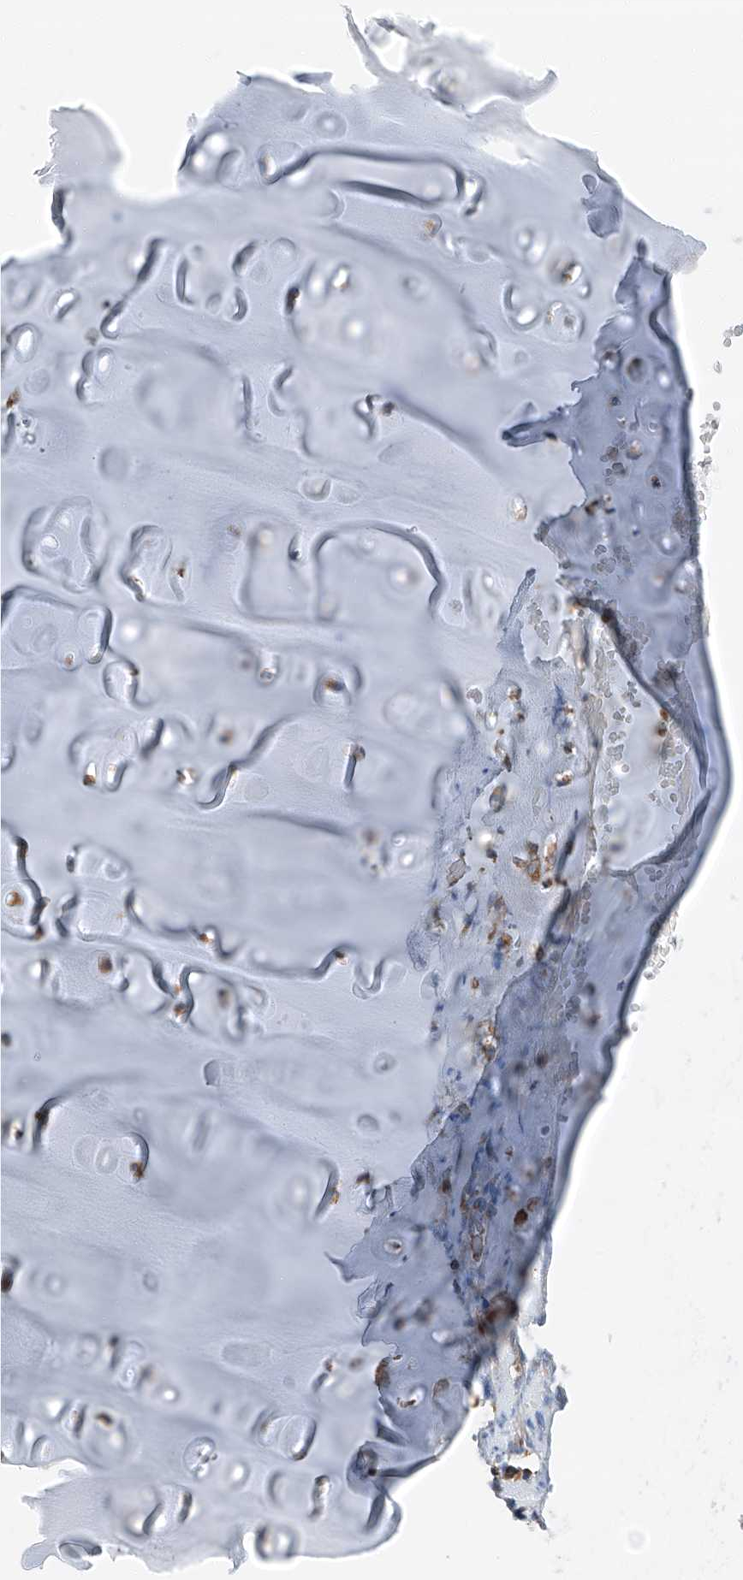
{"staining": {"intensity": "moderate", "quantity": ">75%", "location": "cytoplasmic/membranous"}, "tissue": "soft tissue", "cell_type": "Chondrocytes", "image_type": "normal", "snomed": [{"axis": "morphology", "description": "Normal tissue, NOS"}, {"axis": "morphology", "description": "Basal cell carcinoma"}, {"axis": "topography", "description": "Cartilage tissue"}, {"axis": "topography", "description": "Nasopharynx"}, {"axis": "topography", "description": "Oral tissue"}], "caption": "A high-resolution photomicrograph shows immunohistochemistry staining of unremarkable soft tissue, which shows moderate cytoplasmic/membranous positivity in approximately >75% of chondrocytes.", "gene": "ZC3H15", "patient": {"sex": "female", "age": 77}}